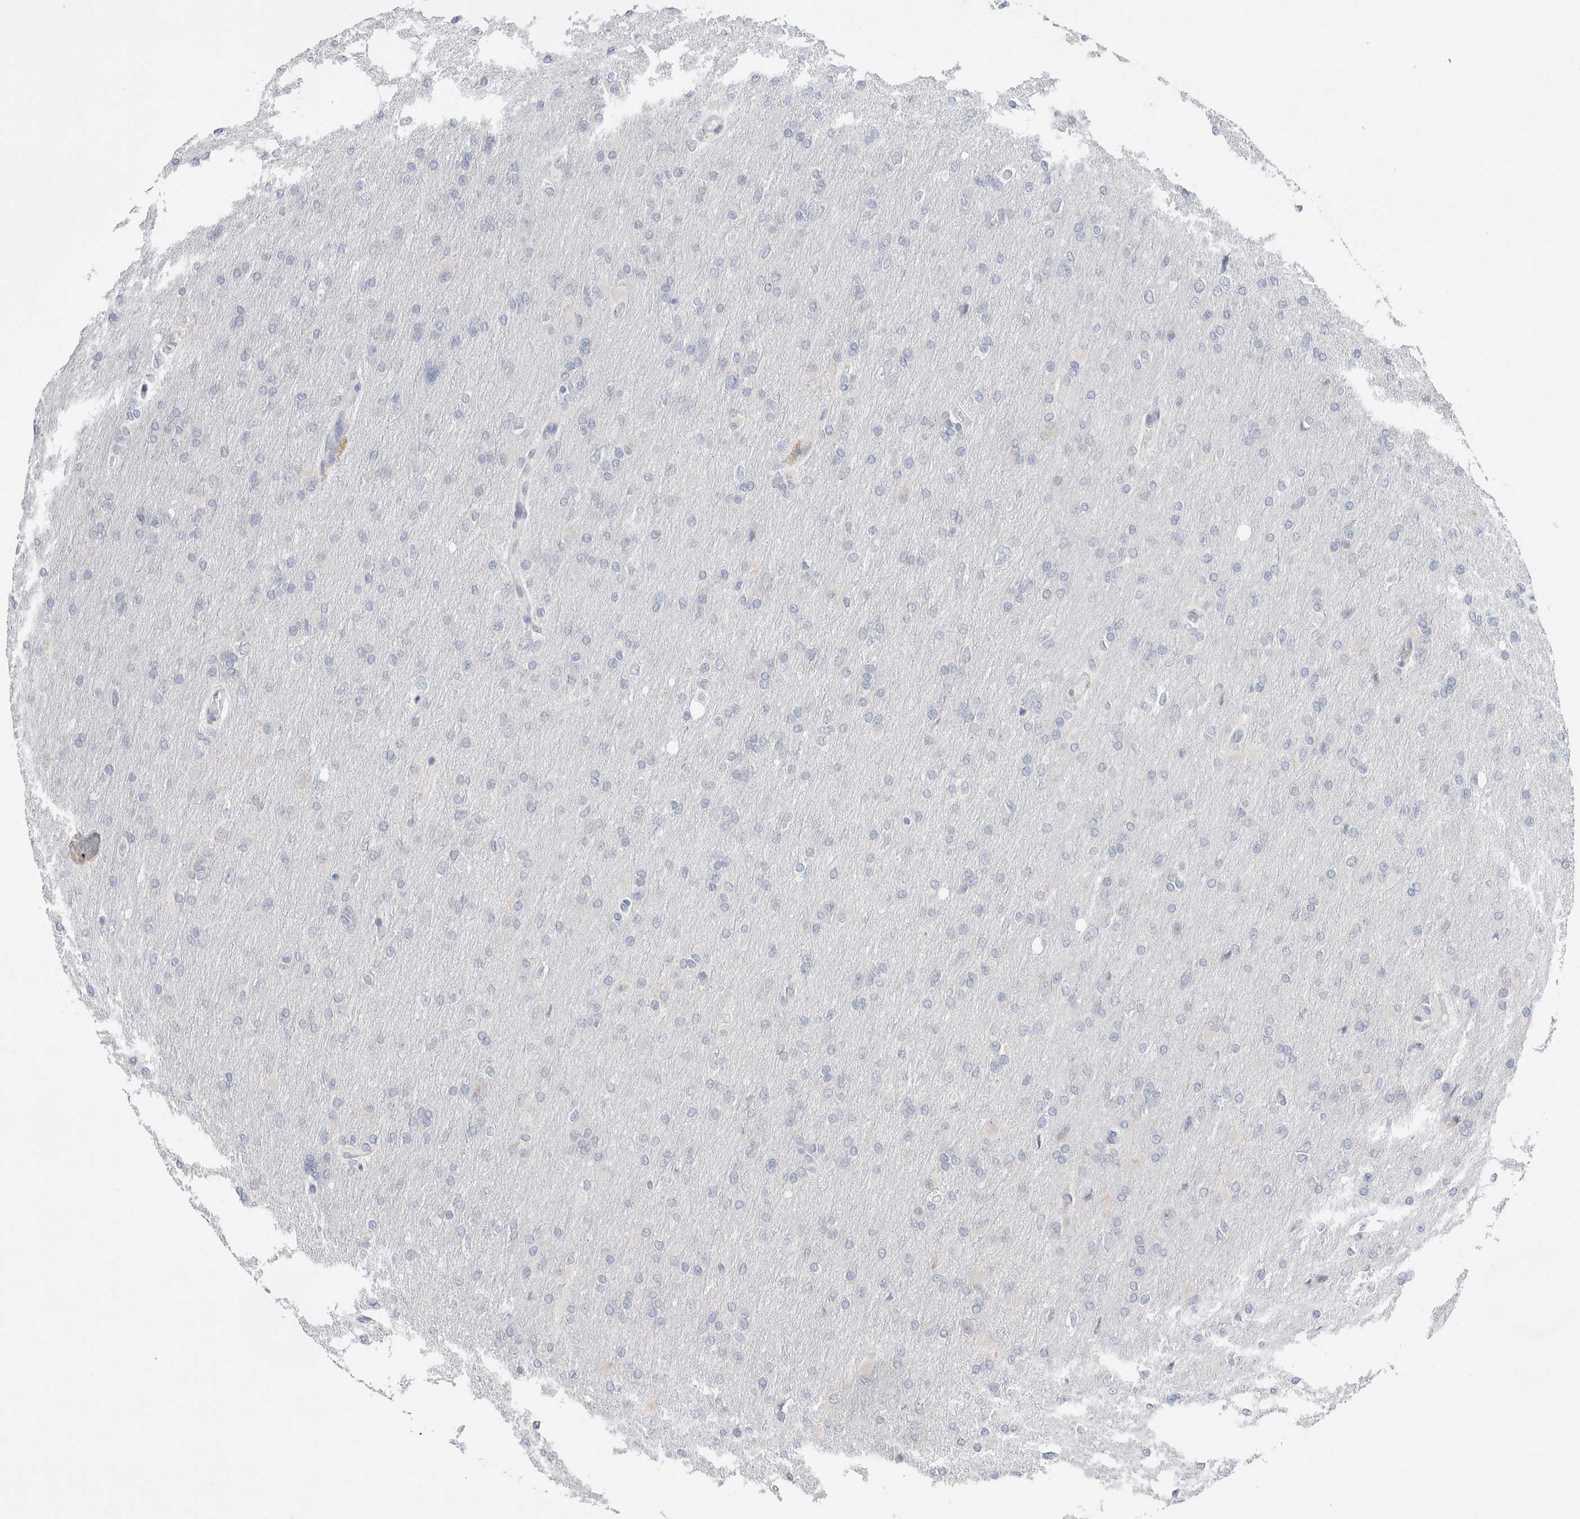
{"staining": {"intensity": "negative", "quantity": "none", "location": "none"}, "tissue": "glioma", "cell_type": "Tumor cells", "image_type": "cancer", "snomed": [{"axis": "morphology", "description": "Glioma, malignant, High grade"}, {"axis": "topography", "description": "Cerebral cortex"}], "caption": "IHC image of neoplastic tissue: glioma stained with DAB (3,3'-diaminobenzidine) displays no significant protein expression in tumor cells. Brightfield microscopy of immunohistochemistry stained with DAB (brown) and hematoxylin (blue), captured at high magnification.", "gene": "RUSF1", "patient": {"sex": "female", "age": 36}}